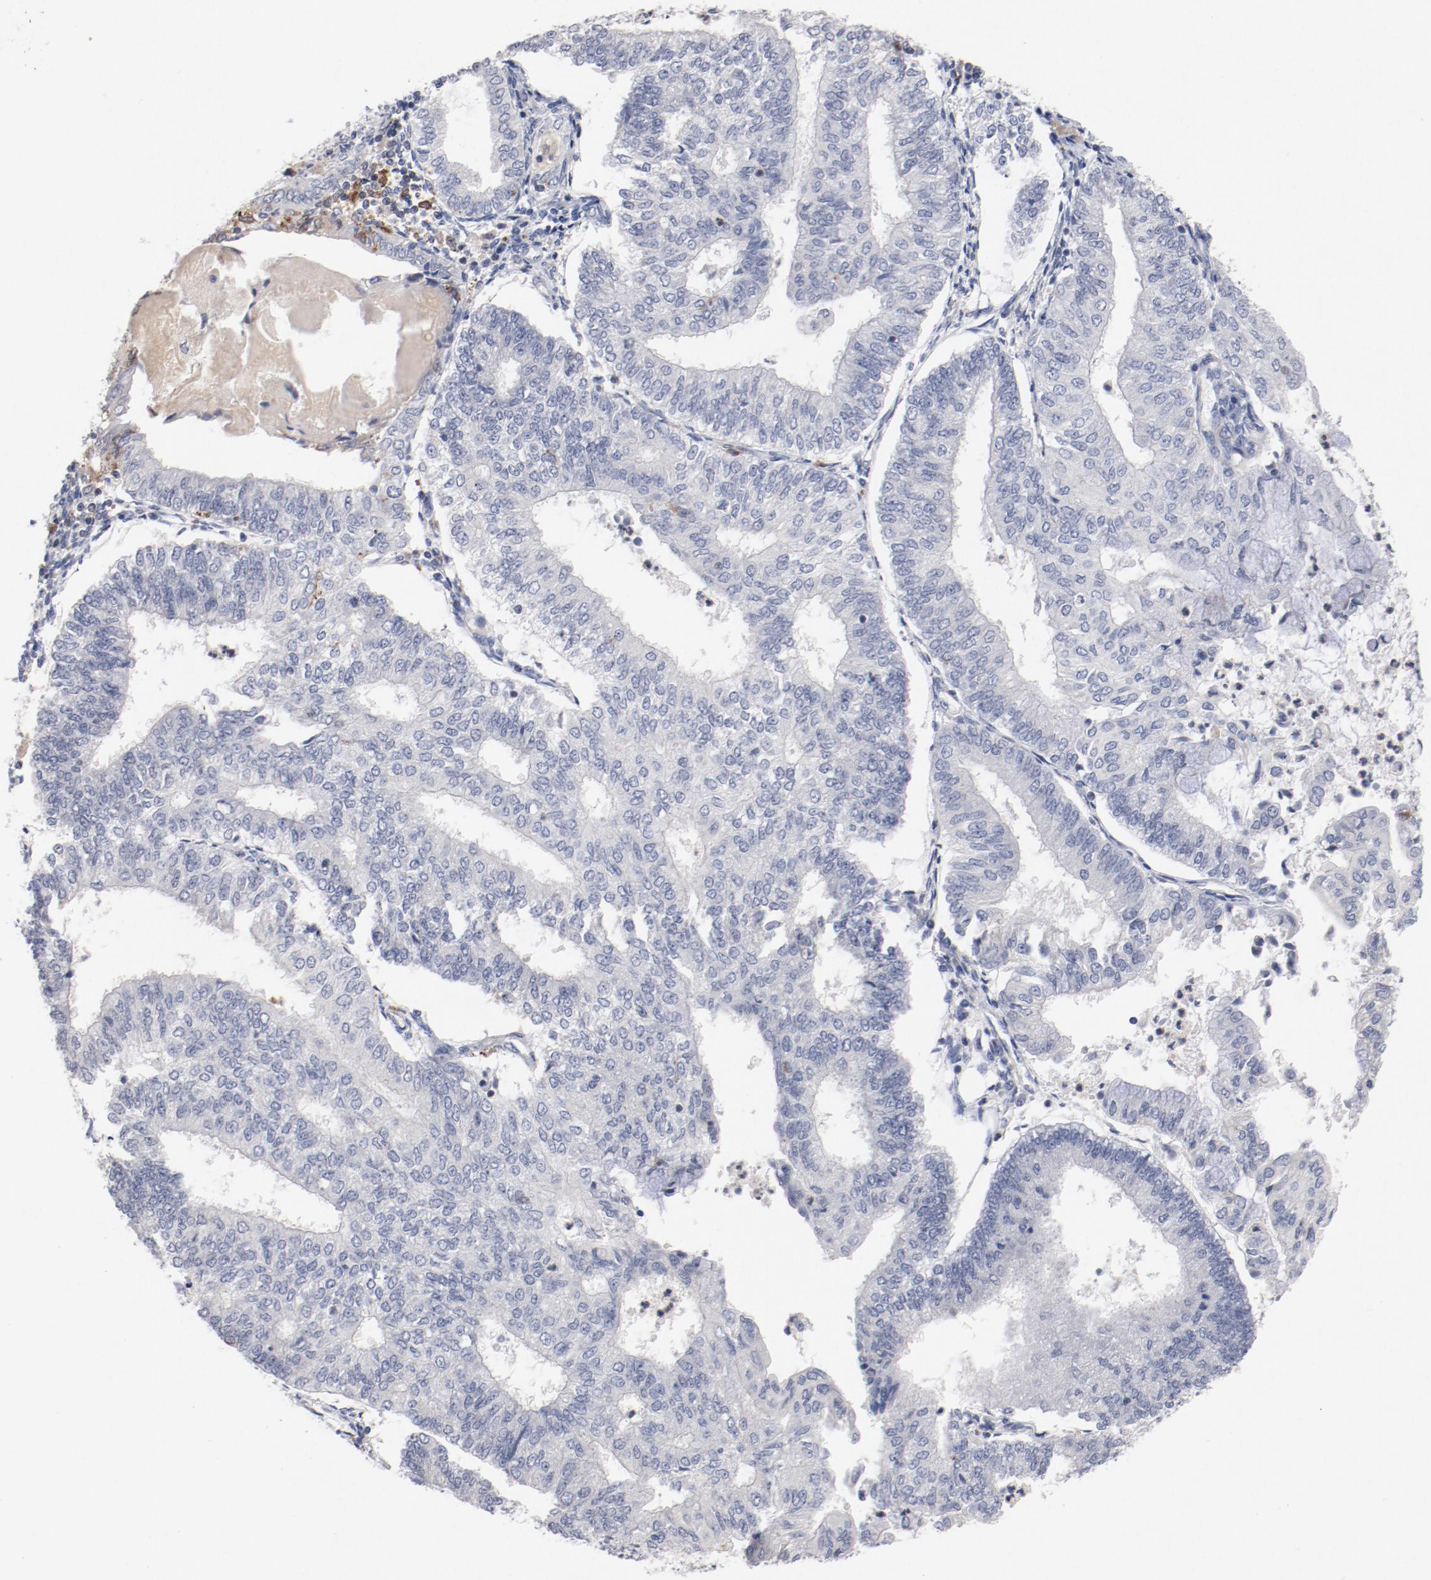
{"staining": {"intensity": "negative", "quantity": "none", "location": "none"}, "tissue": "endometrial cancer", "cell_type": "Tumor cells", "image_type": "cancer", "snomed": [{"axis": "morphology", "description": "Adenocarcinoma, NOS"}, {"axis": "topography", "description": "Endometrium"}], "caption": "Protein analysis of endometrial cancer reveals no significant expression in tumor cells.", "gene": "CBL", "patient": {"sex": "female", "age": 59}}